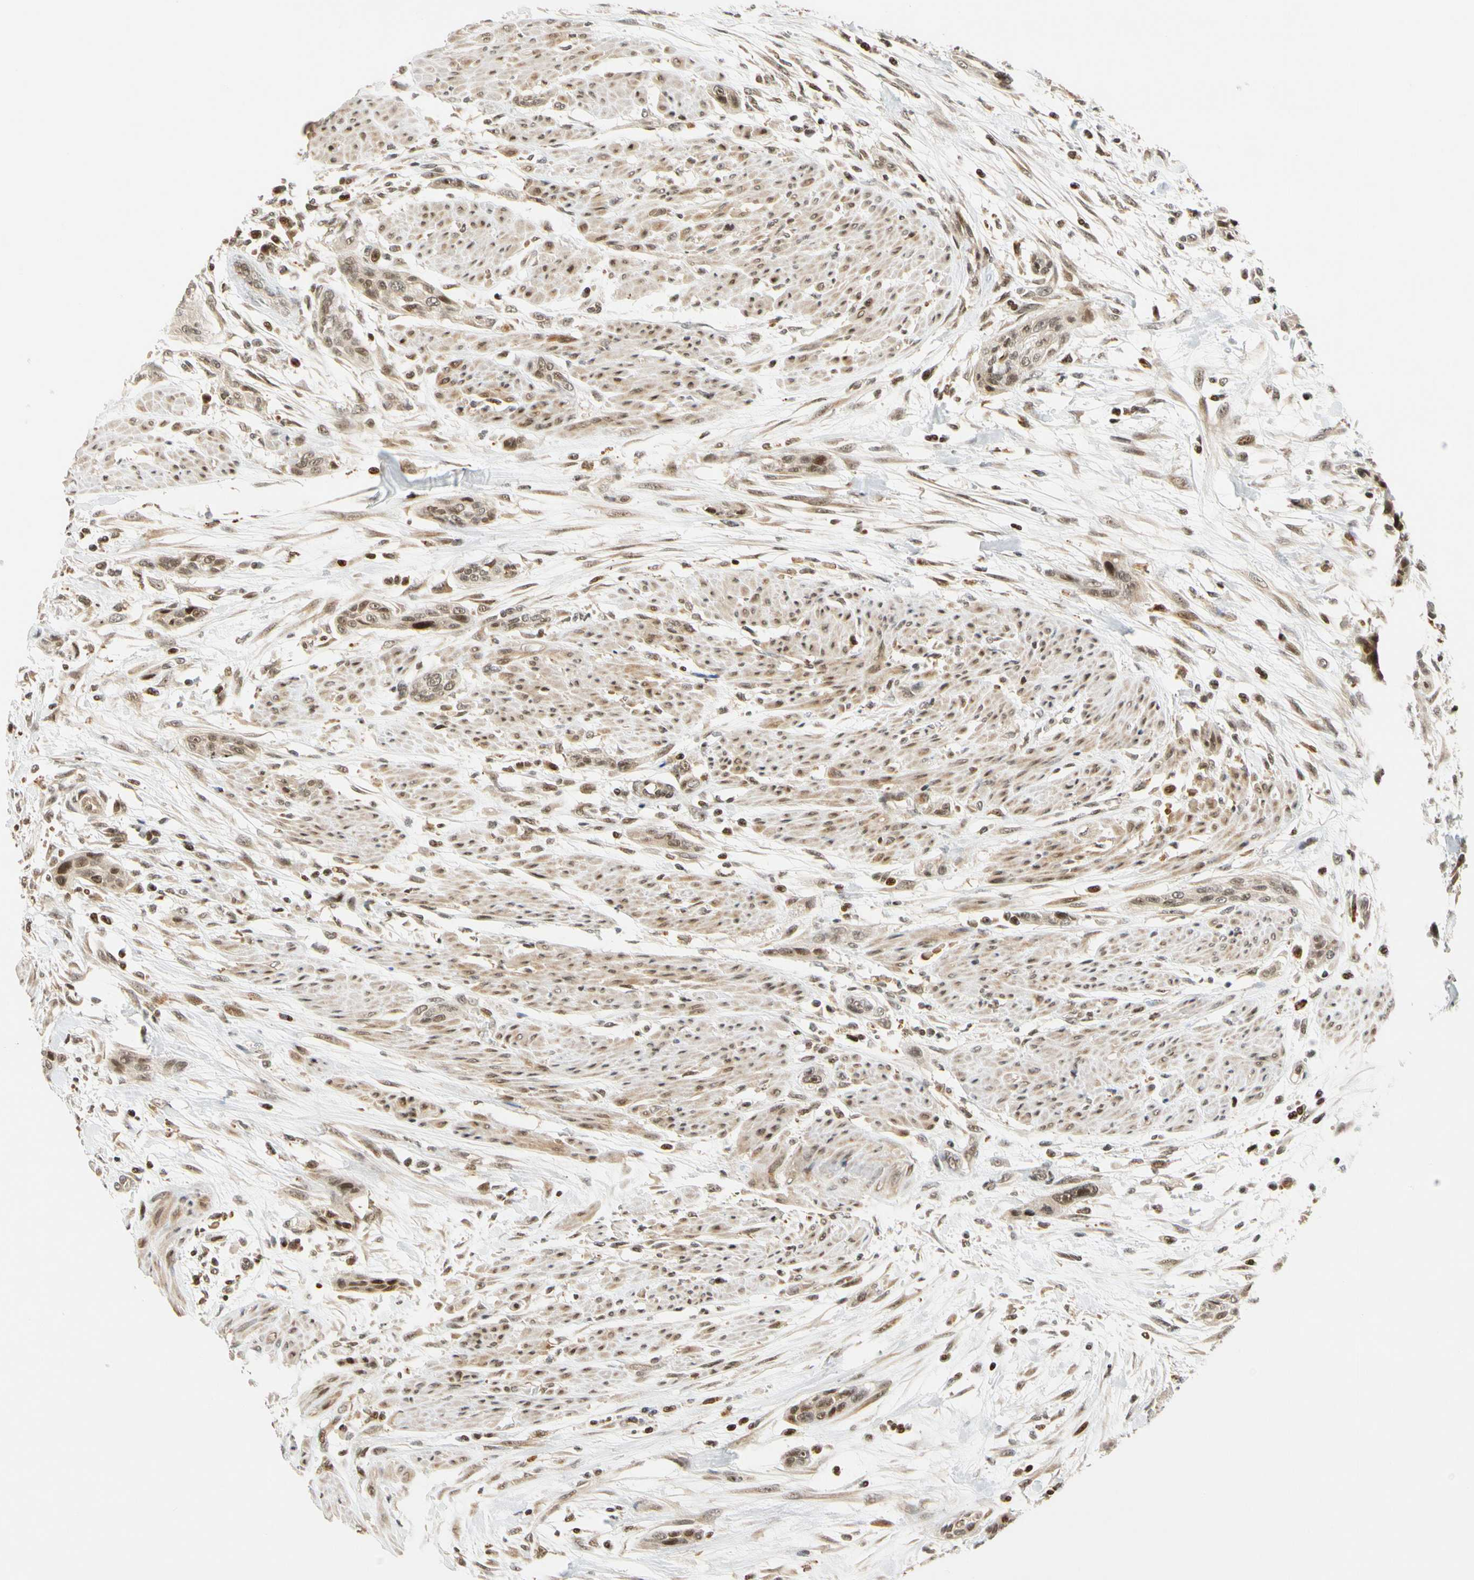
{"staining": {"intensity": "moderate", "quantity": ">75%", "location": "cytoplasmic/membranous,nuclear"}, "tissue": "urothelial cancer", "cell_type": "Tumor cells", "image_type": "cancer", "snomed": [{"axis": "morphology", "description": "Urothelial carcinoma, High grade"}, {"axis": "topography", "description": "Urinary bladder"}], "caption": "Protein positivity by immunohistochemistry demonstrates moderate cytoplasmic/membranous and nuclear expression in approximately >75% of tumor cells in urothelial carcinoma (high-grade).", "gene": "CDK7", "patient": {"sex": "male", "age": 35}}